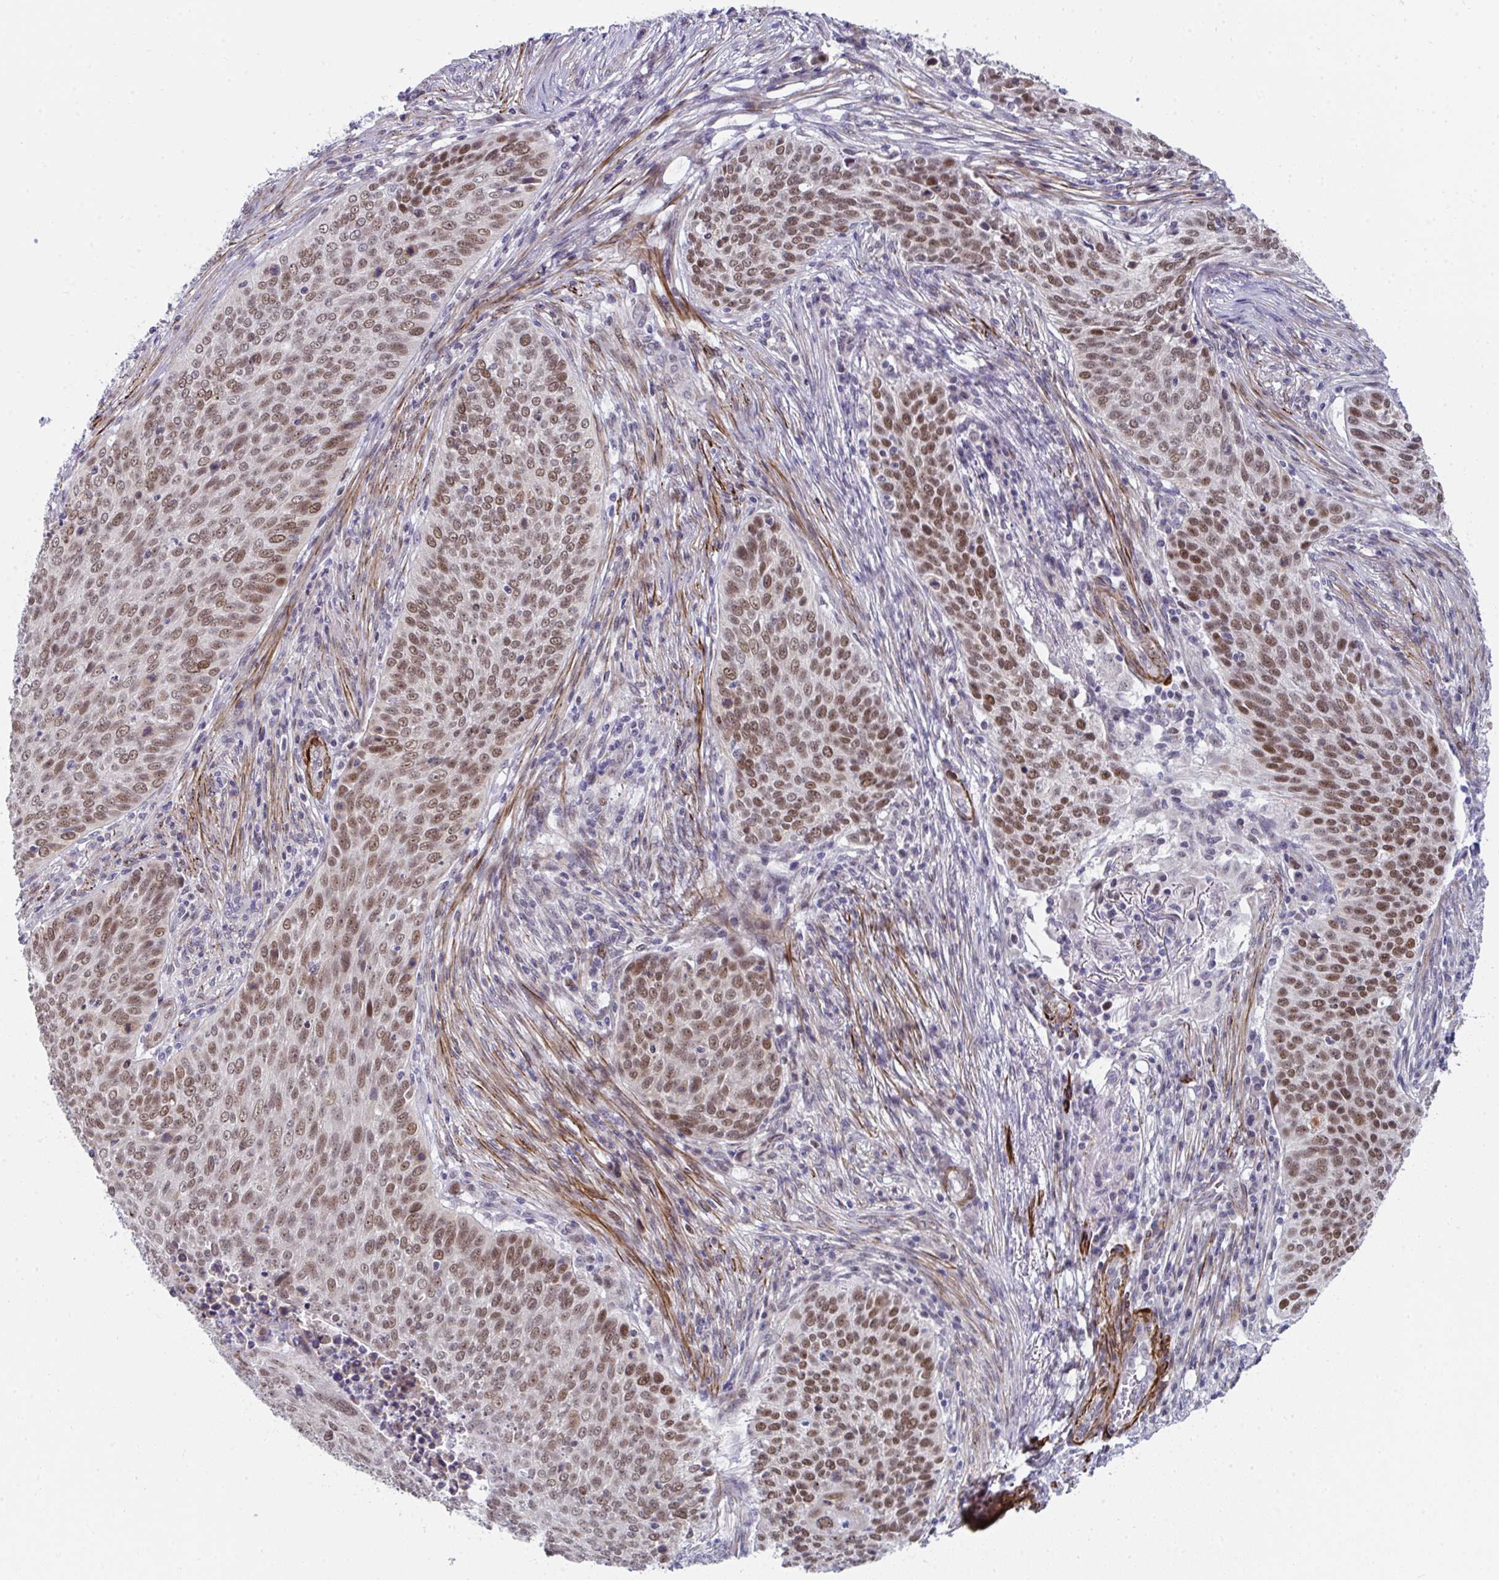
{"staining": {"intensity": "moderate", "quantity": ">75%", "location": "nuclear"}, "tissue": "lung cancer", "cell_type": "Tumor cells", "image_type": "cancer", "snomed": [{"axis": "morphology", "description": "Squamous cell carcinoma, NOS"}, {"axis": "topography", "description": "Lung"}], "caption": "IHC of human lung squamous cell carcinoma displays medium levels of moderate nuclear expression in about >75% of tumor cells. IHC stains the protein of interest in brown and the nuclei are stained blue.", "gene": "GINS2", "patient": {"sex": "male", "age": 63}}